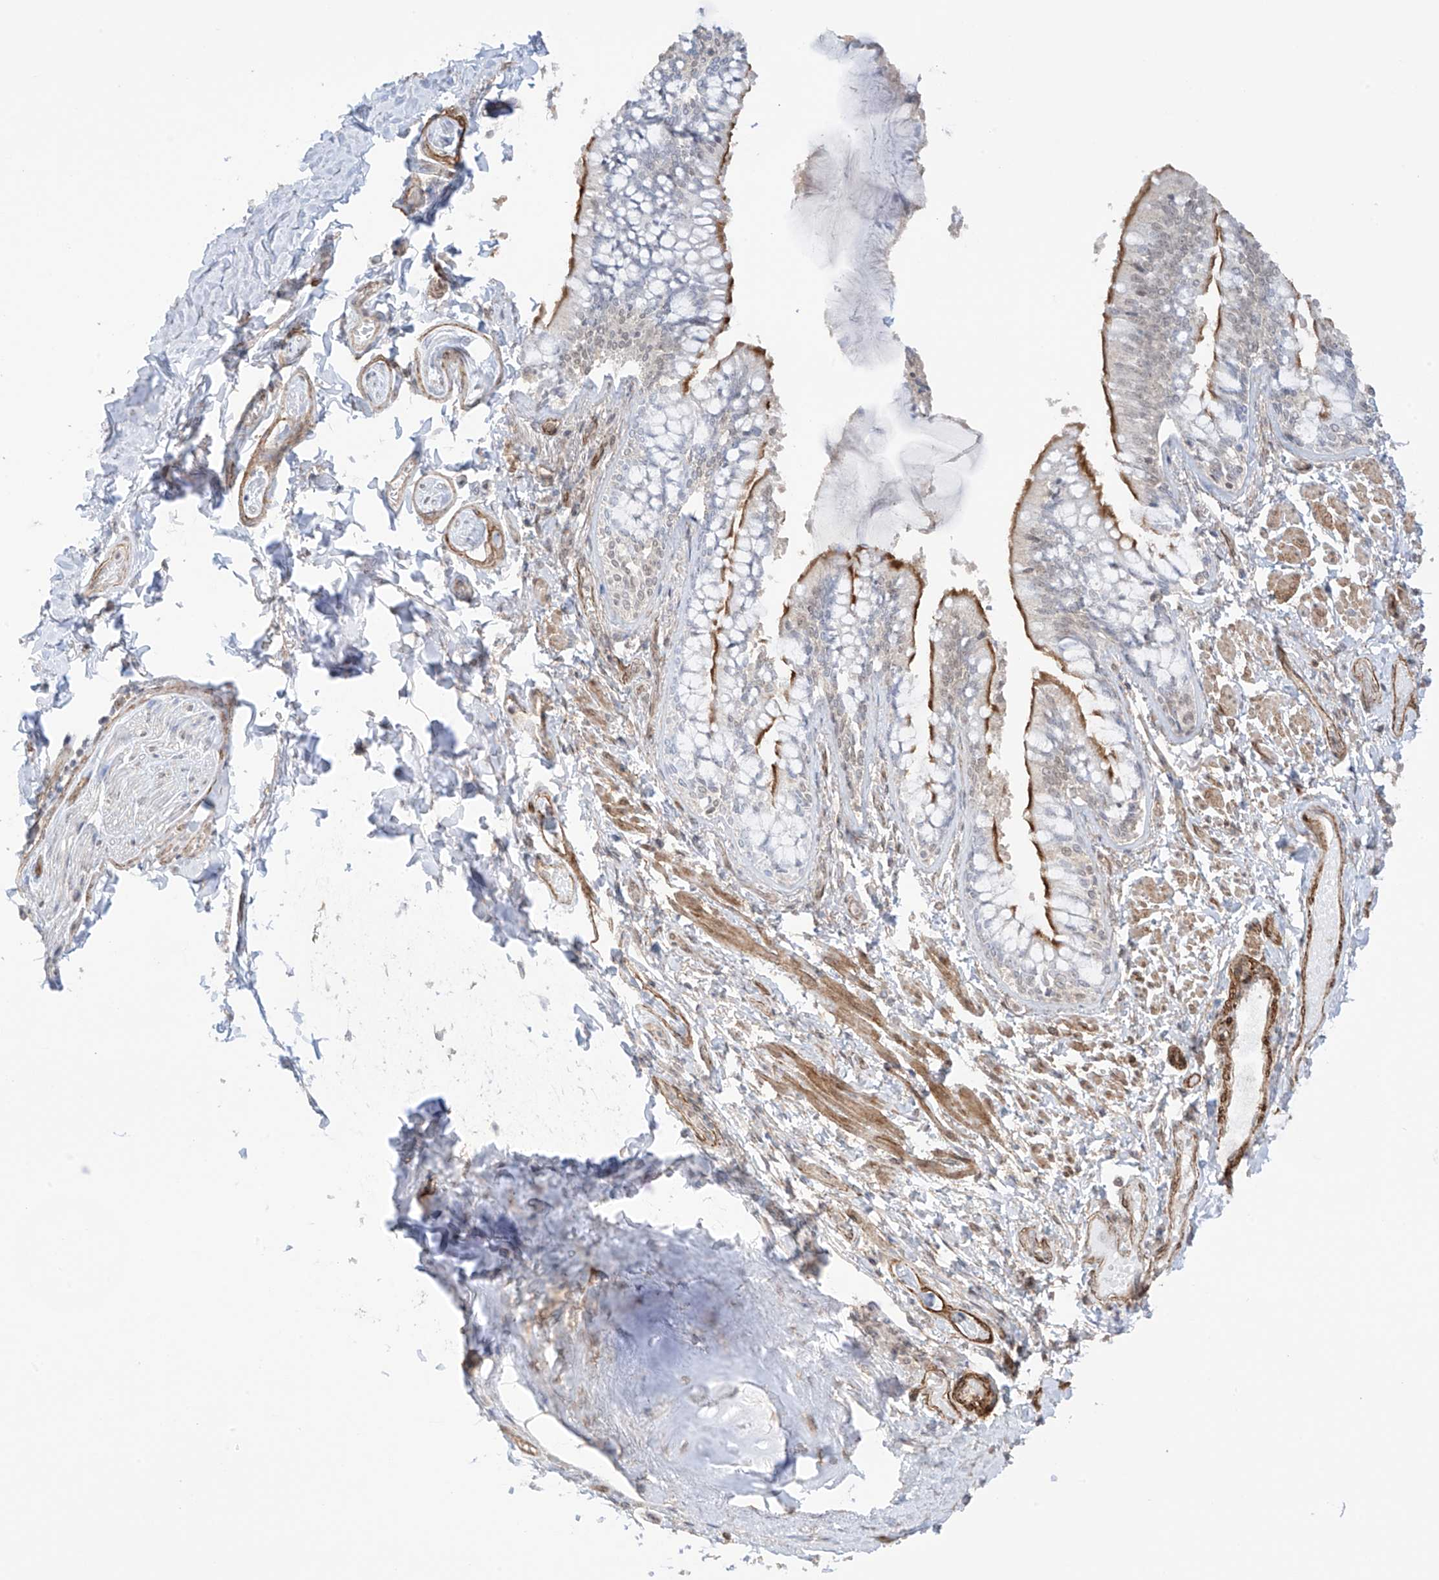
{"staining": {"intensity": "strong", "quantity": "<25%", "location": "cytoplasmic/membranous"}, "tissue": "bronchus", "cell_type": "Respiratory epithelial cells", "image_type": "normal", "snomed": [{"axis": "morphology", "description": "Normal tissue, NOS"}, {"axis": "morphology", "description": "Inflammation, NOS"}, {"axis": "topography", "description": "Lung"}], "caption": "Brown immunohistochemical staining in unremarkable bronchus shows strong cytoplasmic/membranous positivity in about <25% of respiratory epithelial cells. Immunohistochemistry (ihc) stains the protein of interest in brown and the nuclei are stained blue.", "gene": "TTLL5", "patient": {"sex": "female", "age": 46}}